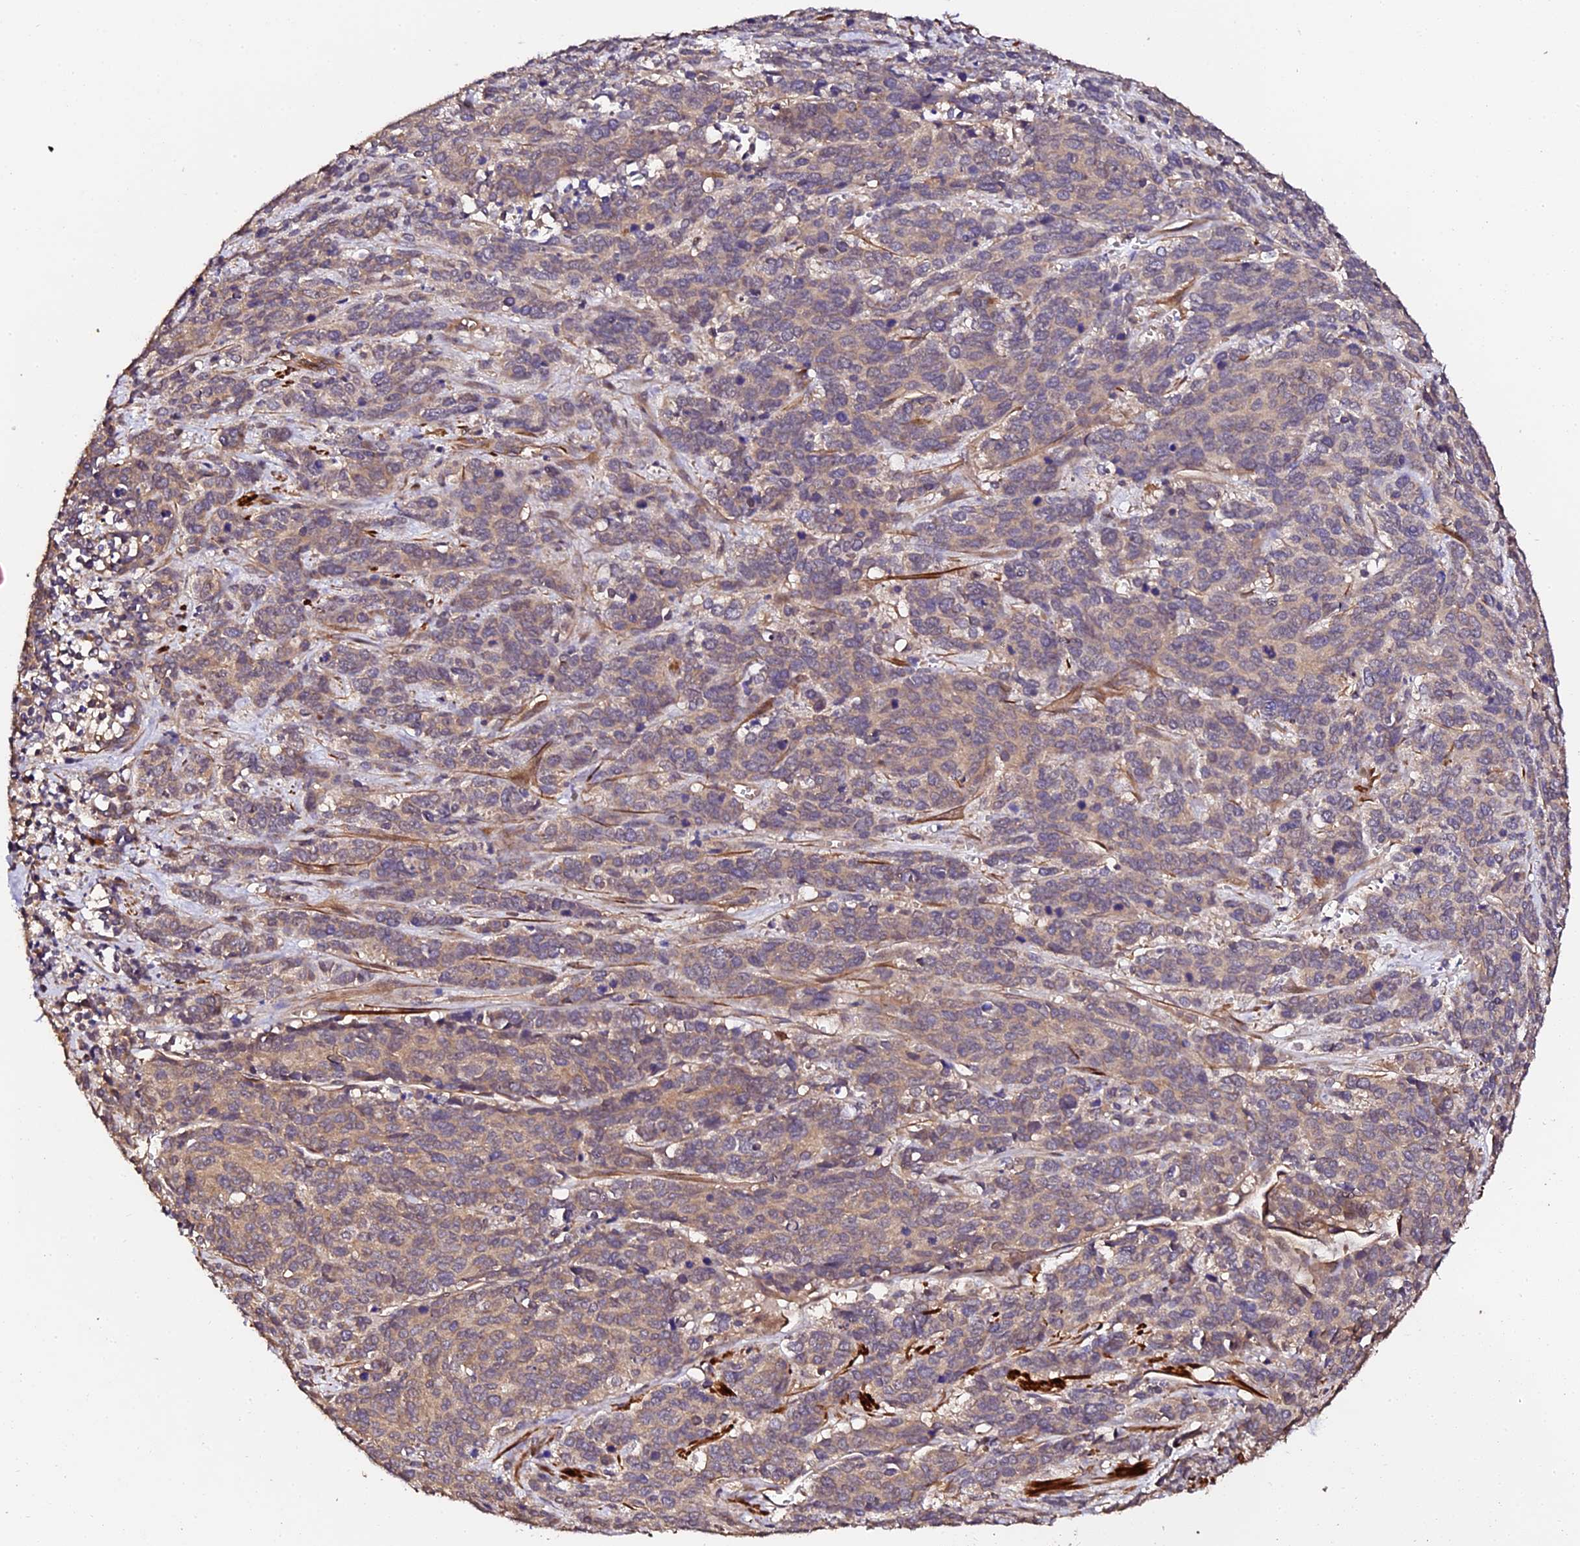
{"staining": {"intensity": "weak", "quantity": ">75%", "location": "cytoplasmic/membranous"}, "tissue": "cervical cancer", "cell_type": "Tumor cells", "image_type": "cancer", "snomed": [{"axis": "morphology", "description": "Squamous cell carcinoma, NOS"}, {"axis": "topography", "description": "Cervix"}], "caption": "Protein staining of cervical squamous cell carcinoma tissue exhibits weak cytoplasmic/membranous positivity in approximately >75% of tumor cells. (IHC, brightfield microscopy, high magnification).", "gene": "TDO2", "patient": {"sex": "female", "age": 60}}